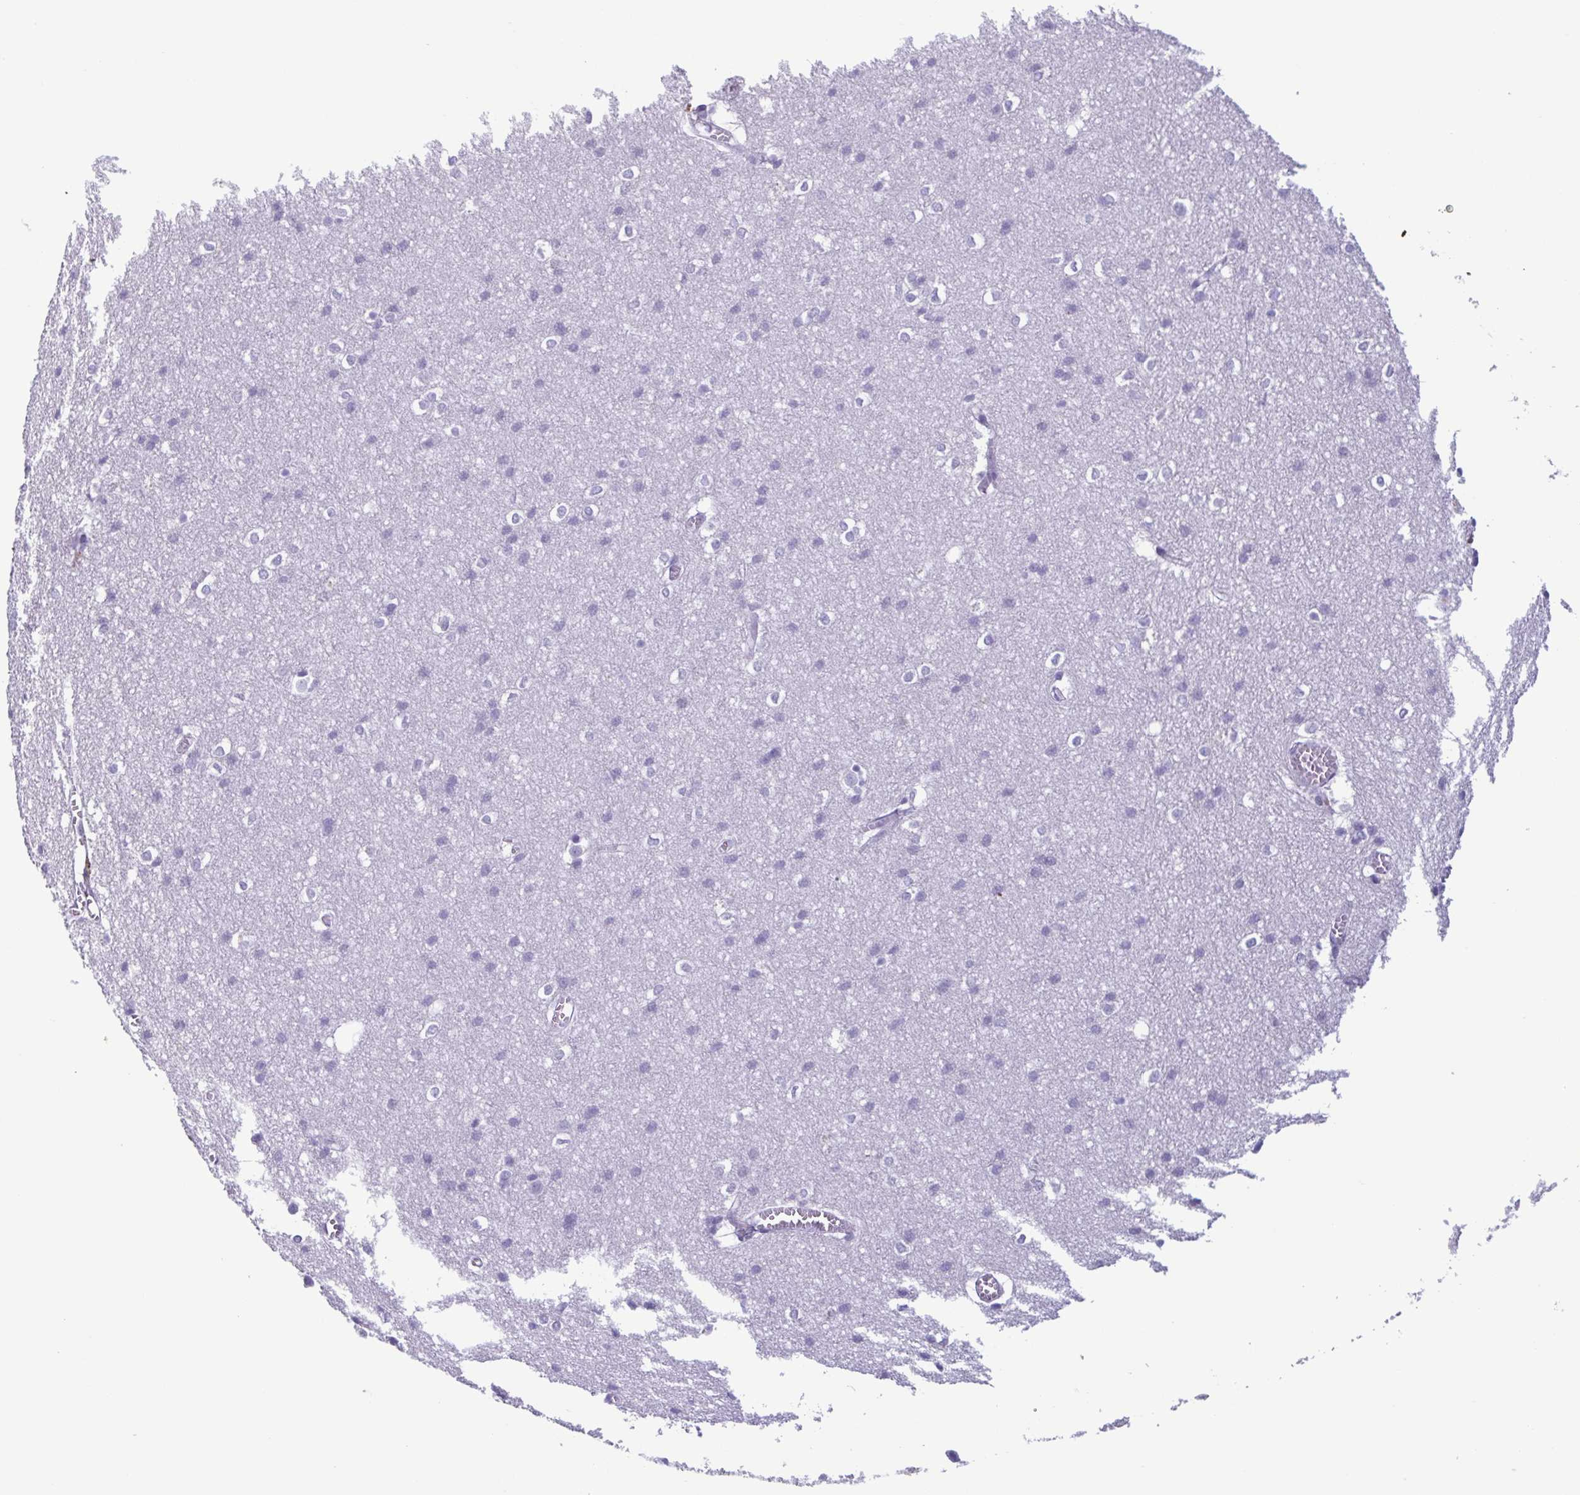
{"staining": {"intensity": "negative", "quantity": "none", "location": "none"}, "tissue": "cerebral cortex", "cell_type": "Endothelial cells", "image_type": "normal", "snomed": [{"axis": "morphology", "description": "Normal tissue, NOS"}, {"axis": "topography", "description": "Cerebral cortex"}], "caption": "The micrograph shows no significant positivity in endothelial cells of cerebral cortex.", "gene": "LTF", "patient": {"sex": "male", "age": 37}}